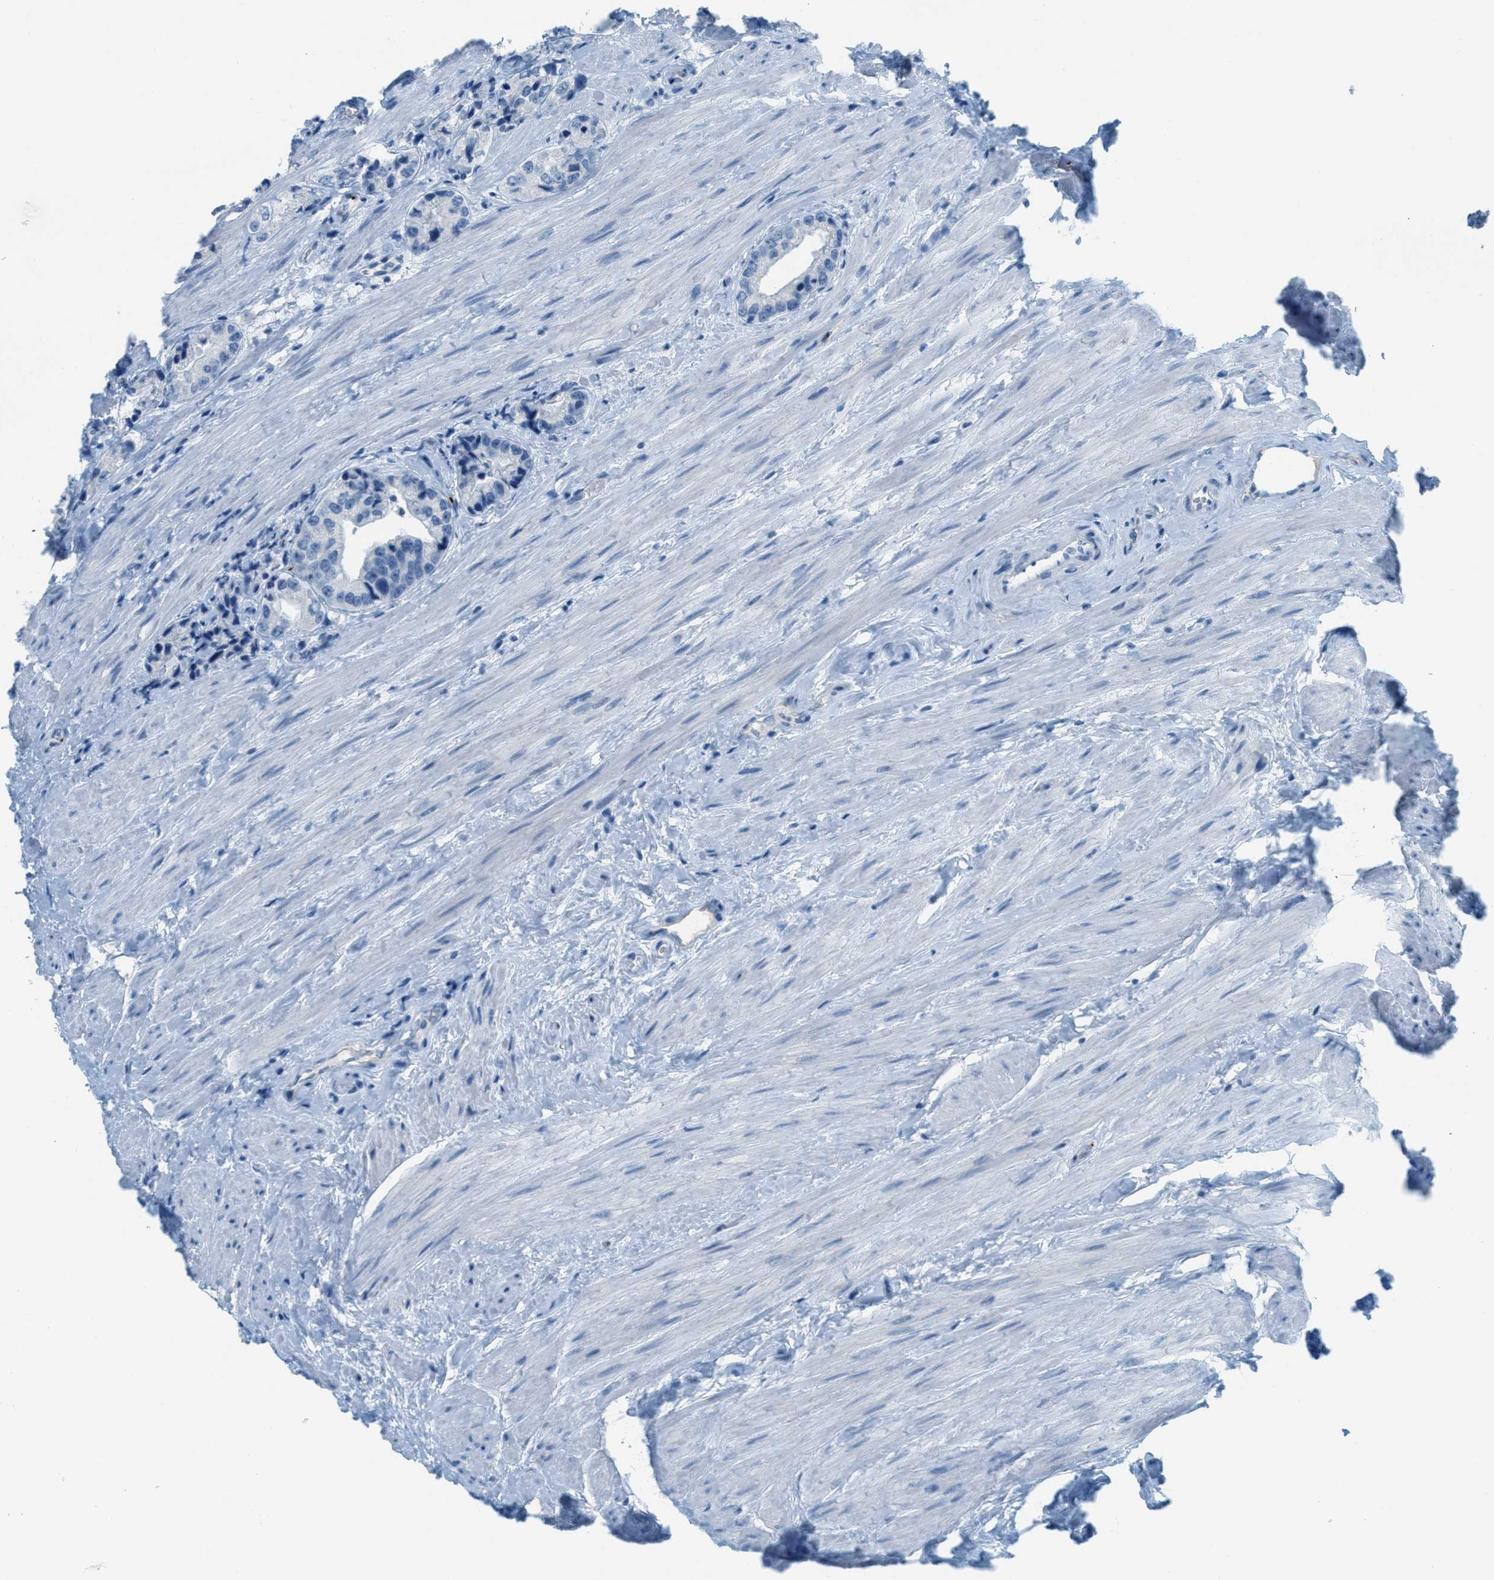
{"staining": {"intensity": "negative", "quantity": "none", "location": "none"}, "tissue": "prostate cancer", "cell_type": "Tumor cells", "image_type": "cancer", "snomed": [{"axis": "morphology", "description": "Adenocarcinoma, High grade"}, {"axis": "topography", "description": "Prostate"}], "caption": "Immunohistochemical staining of human adenocarcinoma (high-grade) (prostate) shows no significant expression in tumor cells.", "gene": "PPBP", "patient": {"sex": "male", "age": 61}}